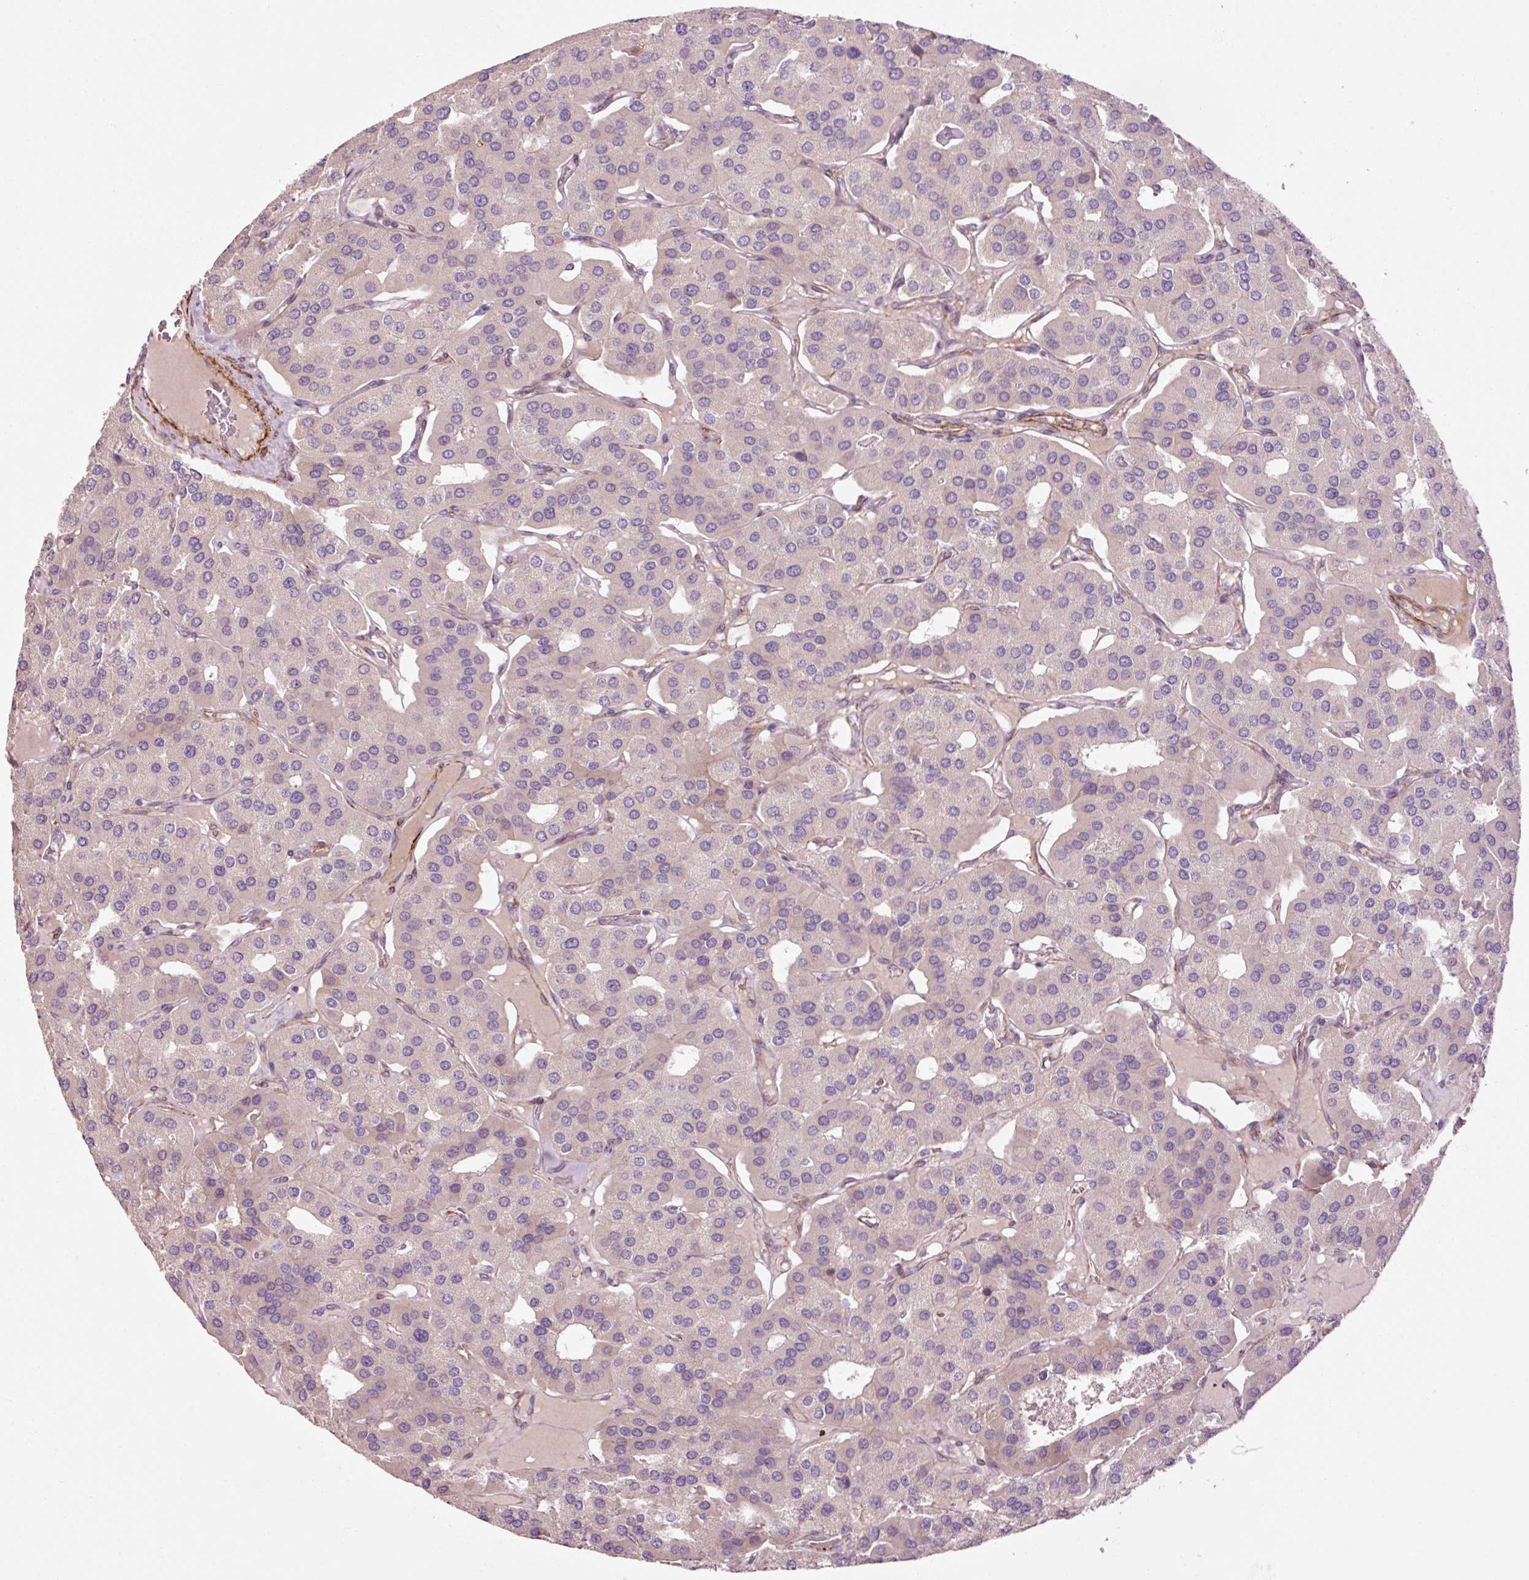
{"staining": {"intensity": "negative", "quantity": "none", "location": "none"}, "tissue": "parathyroid gland", "cell_type": "Glandular cells", "image_type": "normal", "snomed": [{"axis": "morphology", "description": "Normal tissue, NOS"}, {"axis": "morphology", "description": "Adenoma, NOS"}, {"axis": "topography", "description": "Parathyroid gland"}], "caption": "Photomicrograph shows no protein expression in glandular cells of unremarkable parathyroid gland.", "gene": "ANKRD20A1", "patient": {"sex": "female", "age": 86}}